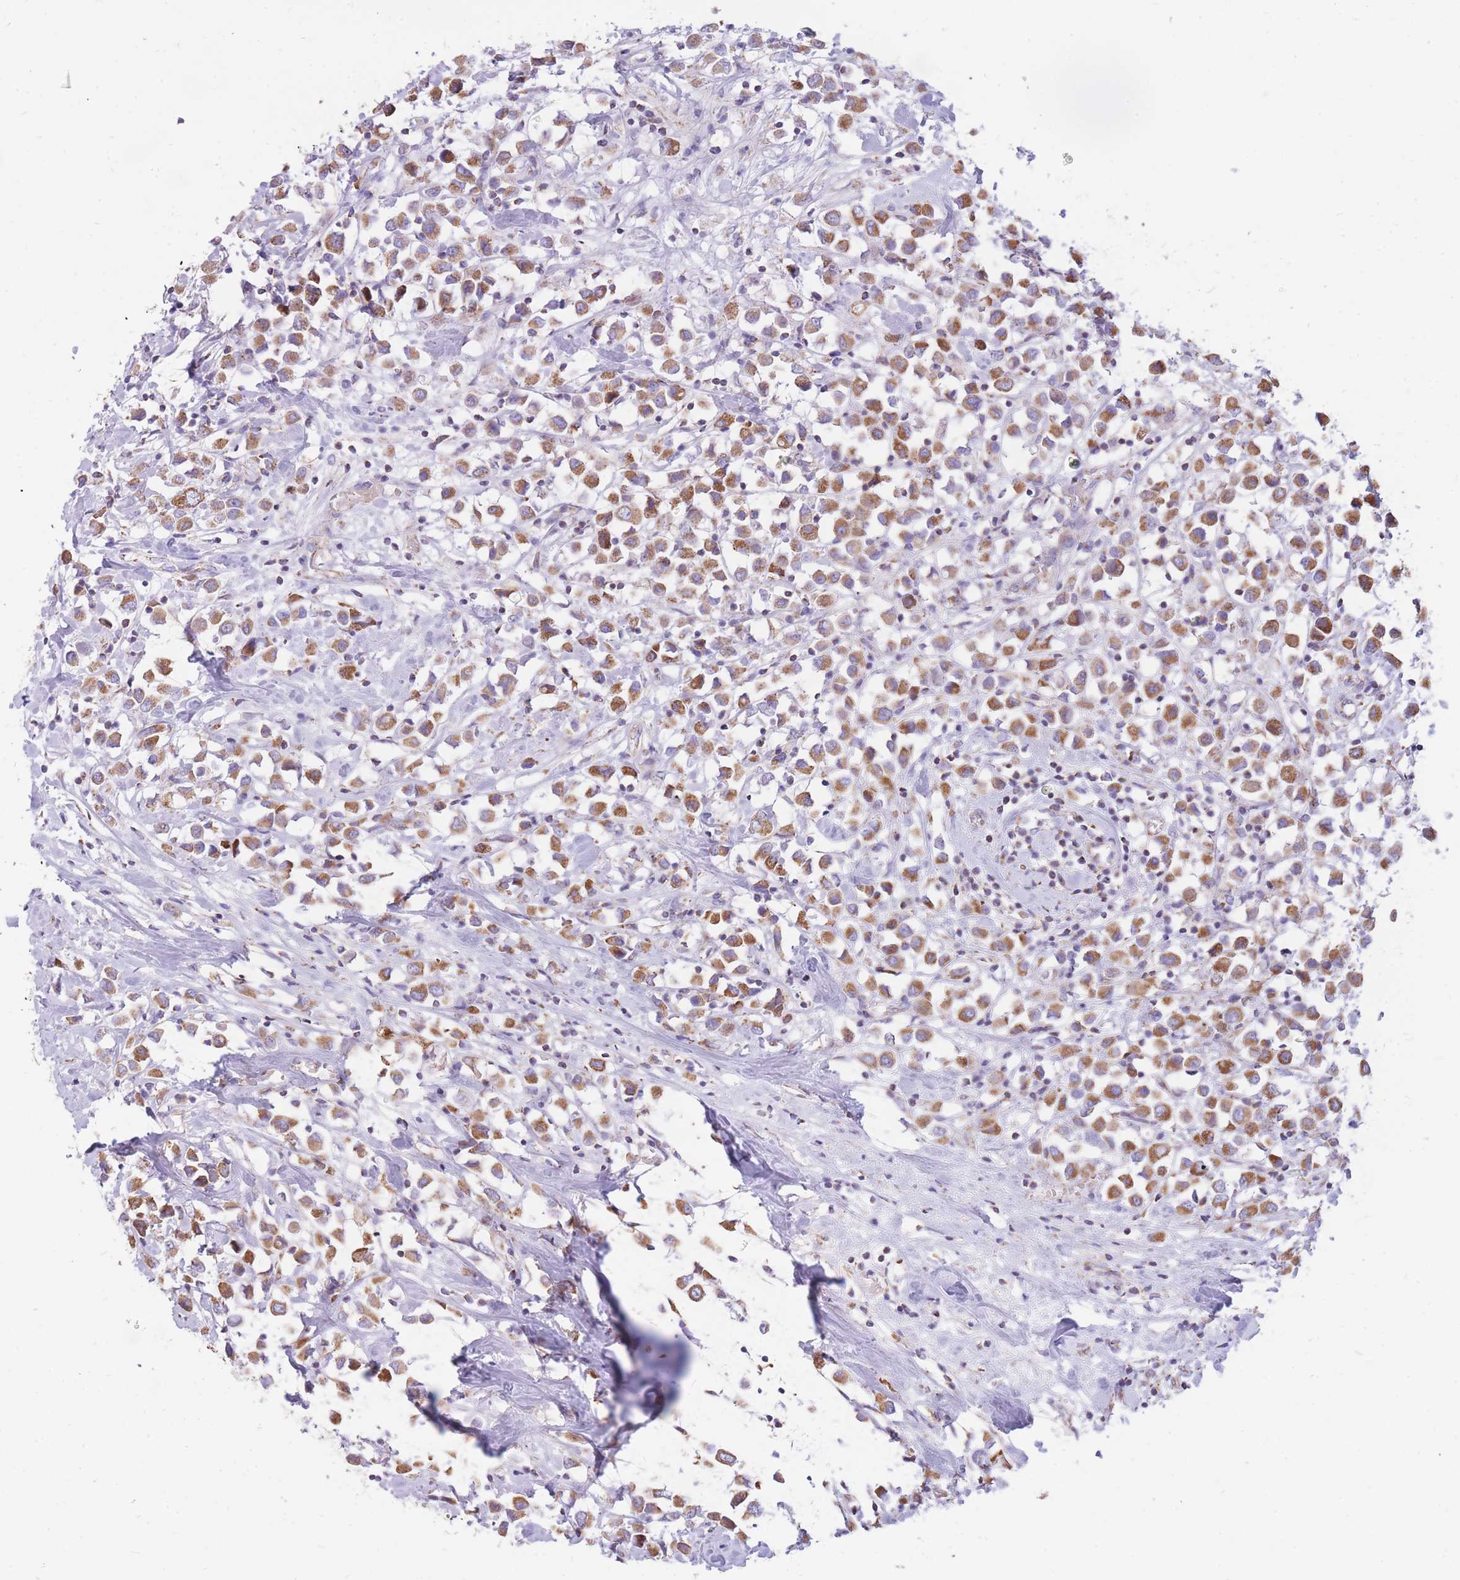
{"staining": {"intensity": "moderate", "quantity": ">75%", "location": "cytoplasmic/membranous"}, "tissue": "breast cancer", "cell_type": "Tumor cells", "image_type": "cancer", "snomed": [{"axis": "morphology", "description": "Duct carcinoma"}, {"axis": "topography", "description": "Breast"}], "caption": "Protein analysis of breast invasive ductal carcinoma tissue exhibits moderate cytoplasmic/membranous staining in approximately >75% of tumor cells. (DAB (3,3'-diaminobenzidine) IHC, brown staining for protein, blue staining for nuclei).", "gene": "PCSK1", "patient": {"sex": "female", "age": 61}}